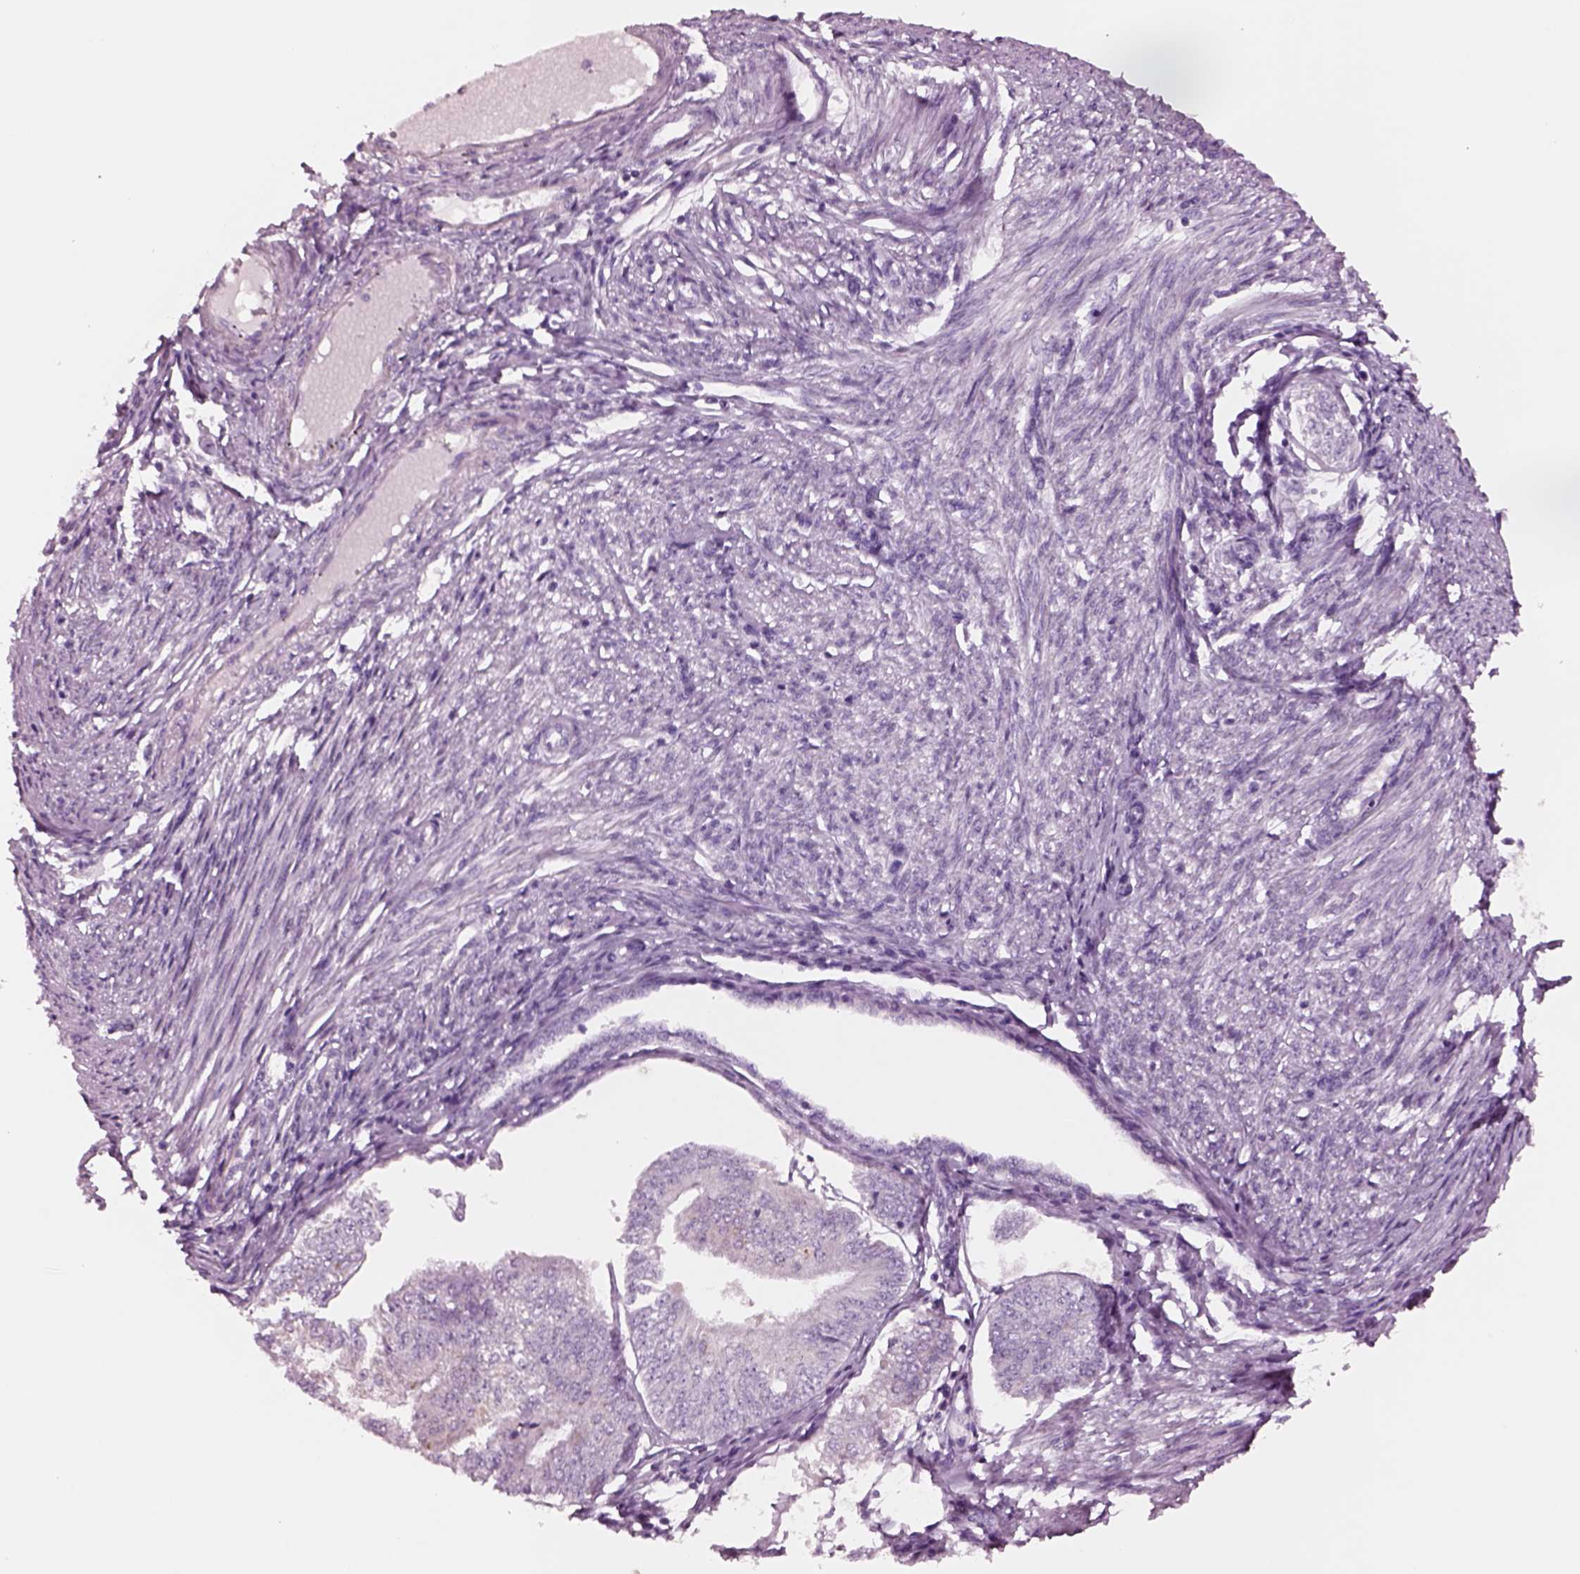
{"staining": {"intensity": "negative", "quantity": "none", "location": "none"}, "tissue": "endometrial cancer", "cell_type": "Tumor cells", "image_type": "cancer", "snomed": [{"axis": "morphology", "description": "Adenocarcinoma, NOS"}, {"axis": "topography", "description": "Endometrium"}], "caption": "IHC histopathology image of endometrial adenocarcinoma stained for a protein (brown), which exhibits no positivity in tumor cells.", "gene": "NMRK2", "patient": {"sex": "female", "age": 58}}